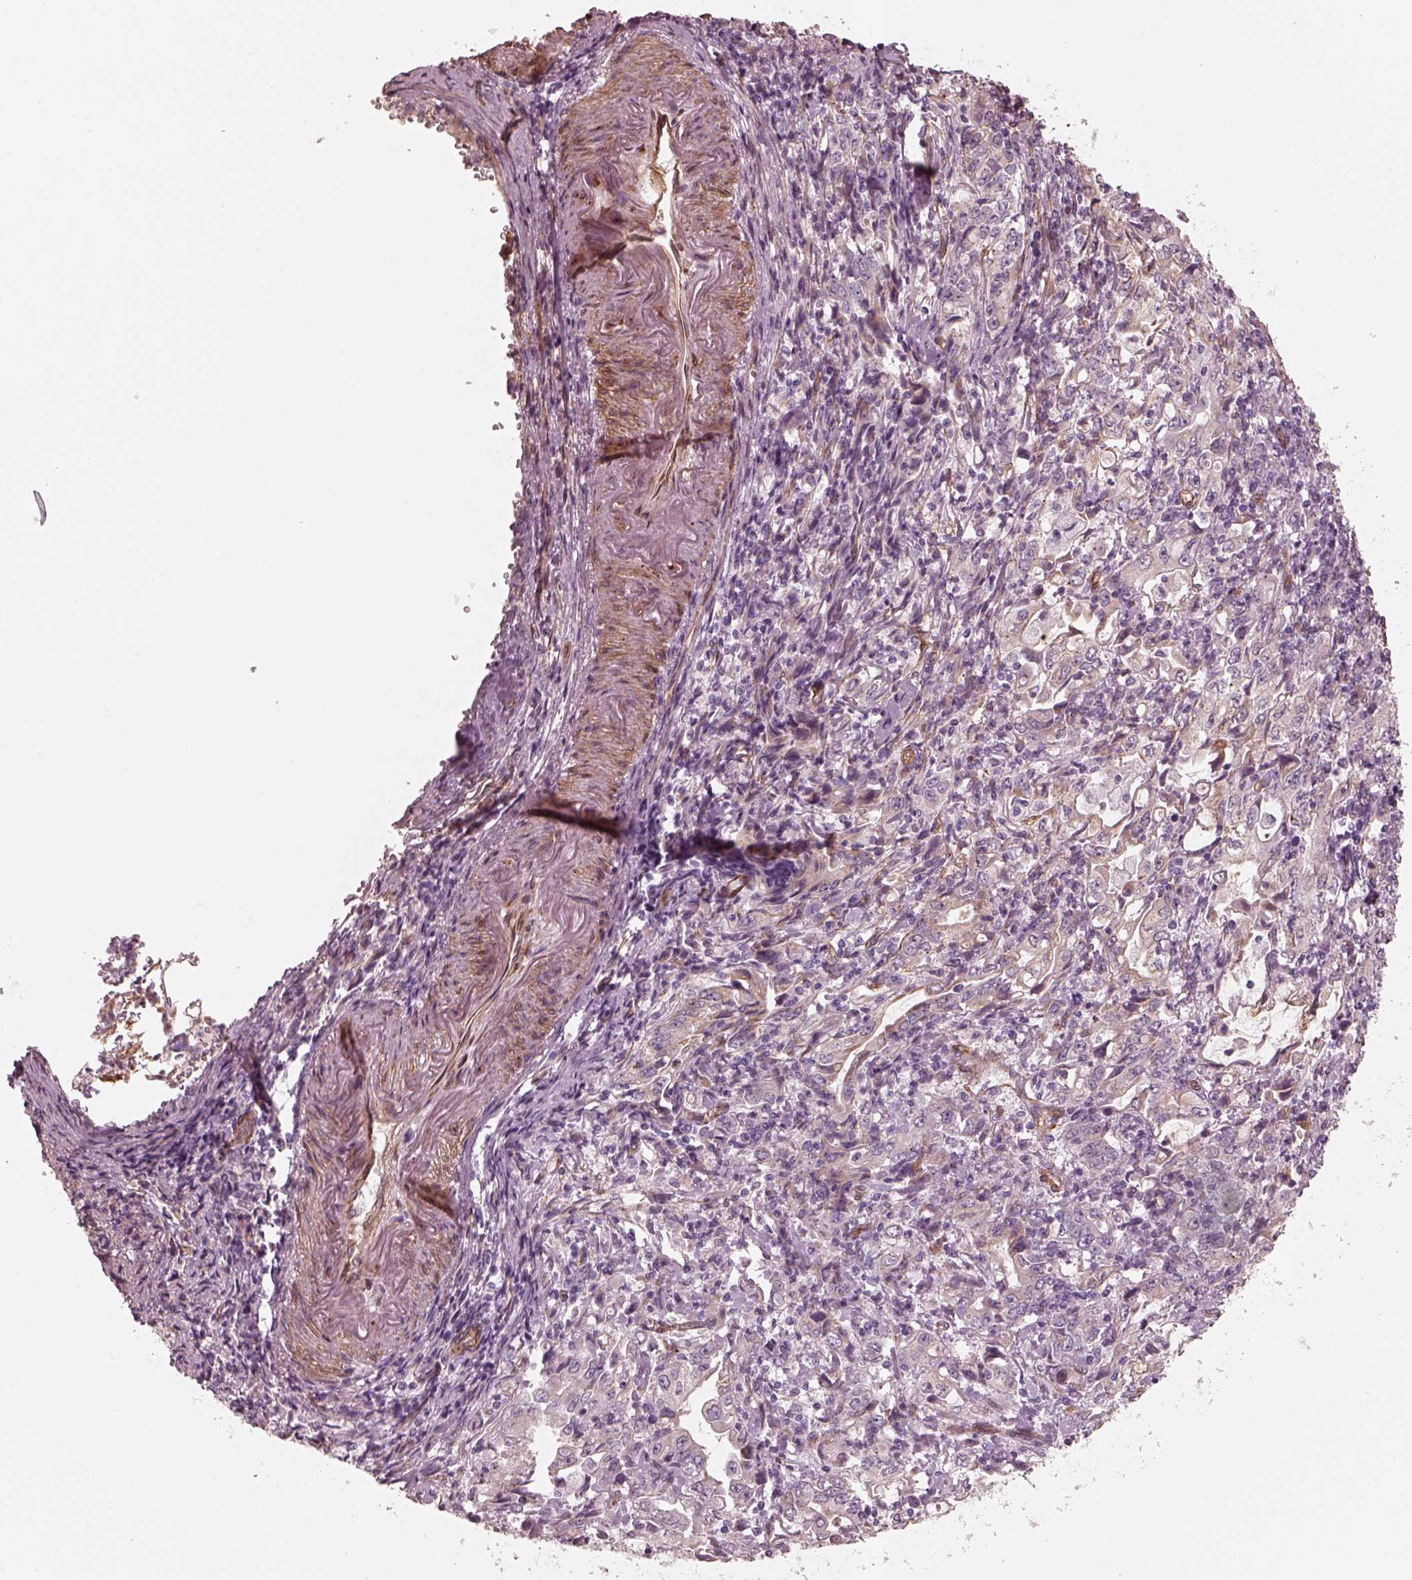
{"staining": {"intensity": "negative", "quantity": "none", "location": "none"}, "tissue": "stomach cancer", "cell_type": "Tumor cells", "image_type": "cancer", "snomed": [{"axis": "morphology", "description": "Adenocarcinoma, NOS"}, {"axis": "topography", "description": "Stomach, lower"}], "caption": "The histopathology image displays no staining of tumor cells in adenocarcinoma (stomach).", "gene": "CRYM", "patient": {"sex": "female", "age": 72}}